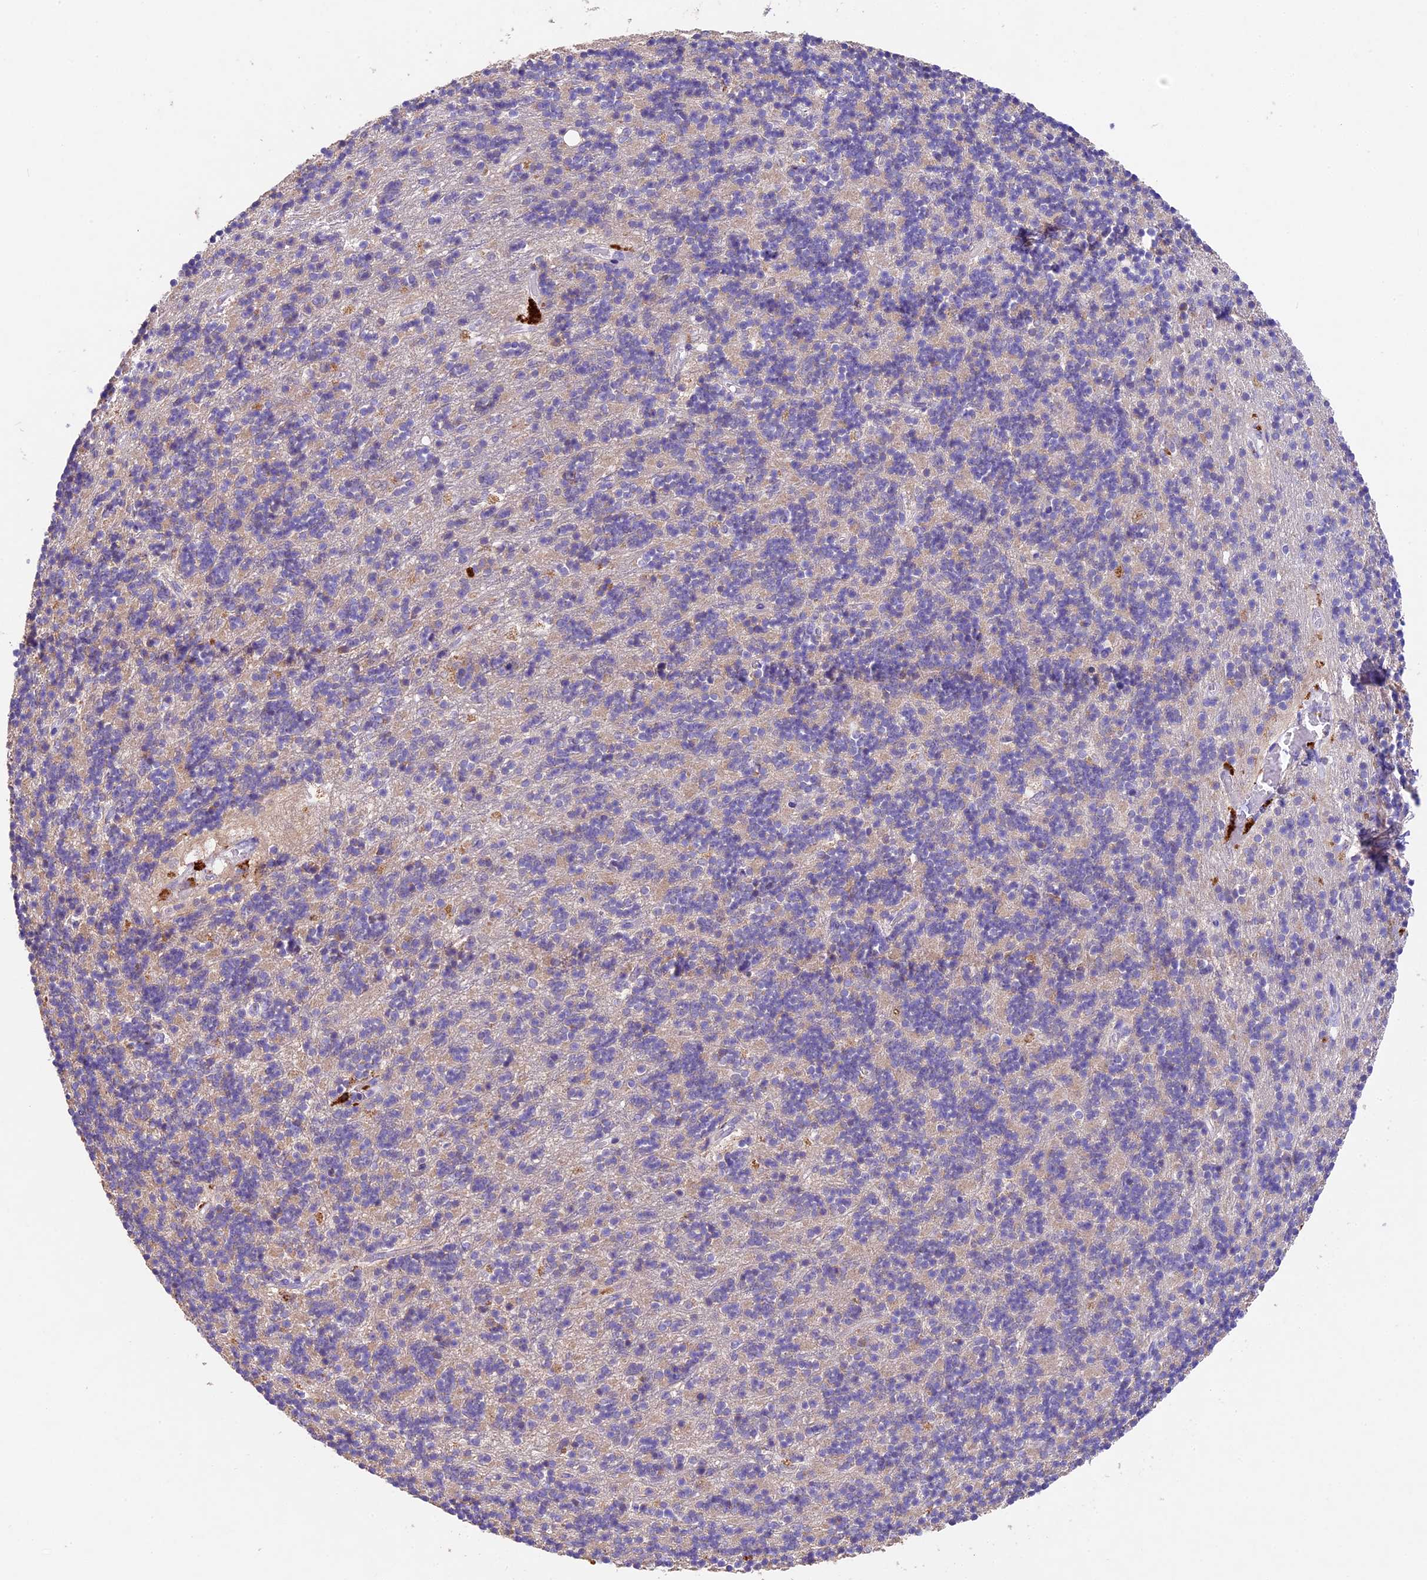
{"staining": {"intensity": "negative", "quantity": "none", "location": "none"}, "tissue": "cerebellum", "cell_type": "Cells in granular layer", "image_type": "normal", "snomed": [{"axis": "morphology", "description": "Normal tissue, NOS"}, {"axis": "topography", "description": "Cerebellum"}], "caption": "Image shows no significant protein positivity in cells in granular layer of normal cerebellum.", "gene": "PMPCB", "patient": {"sex": "male", "age": 54}}